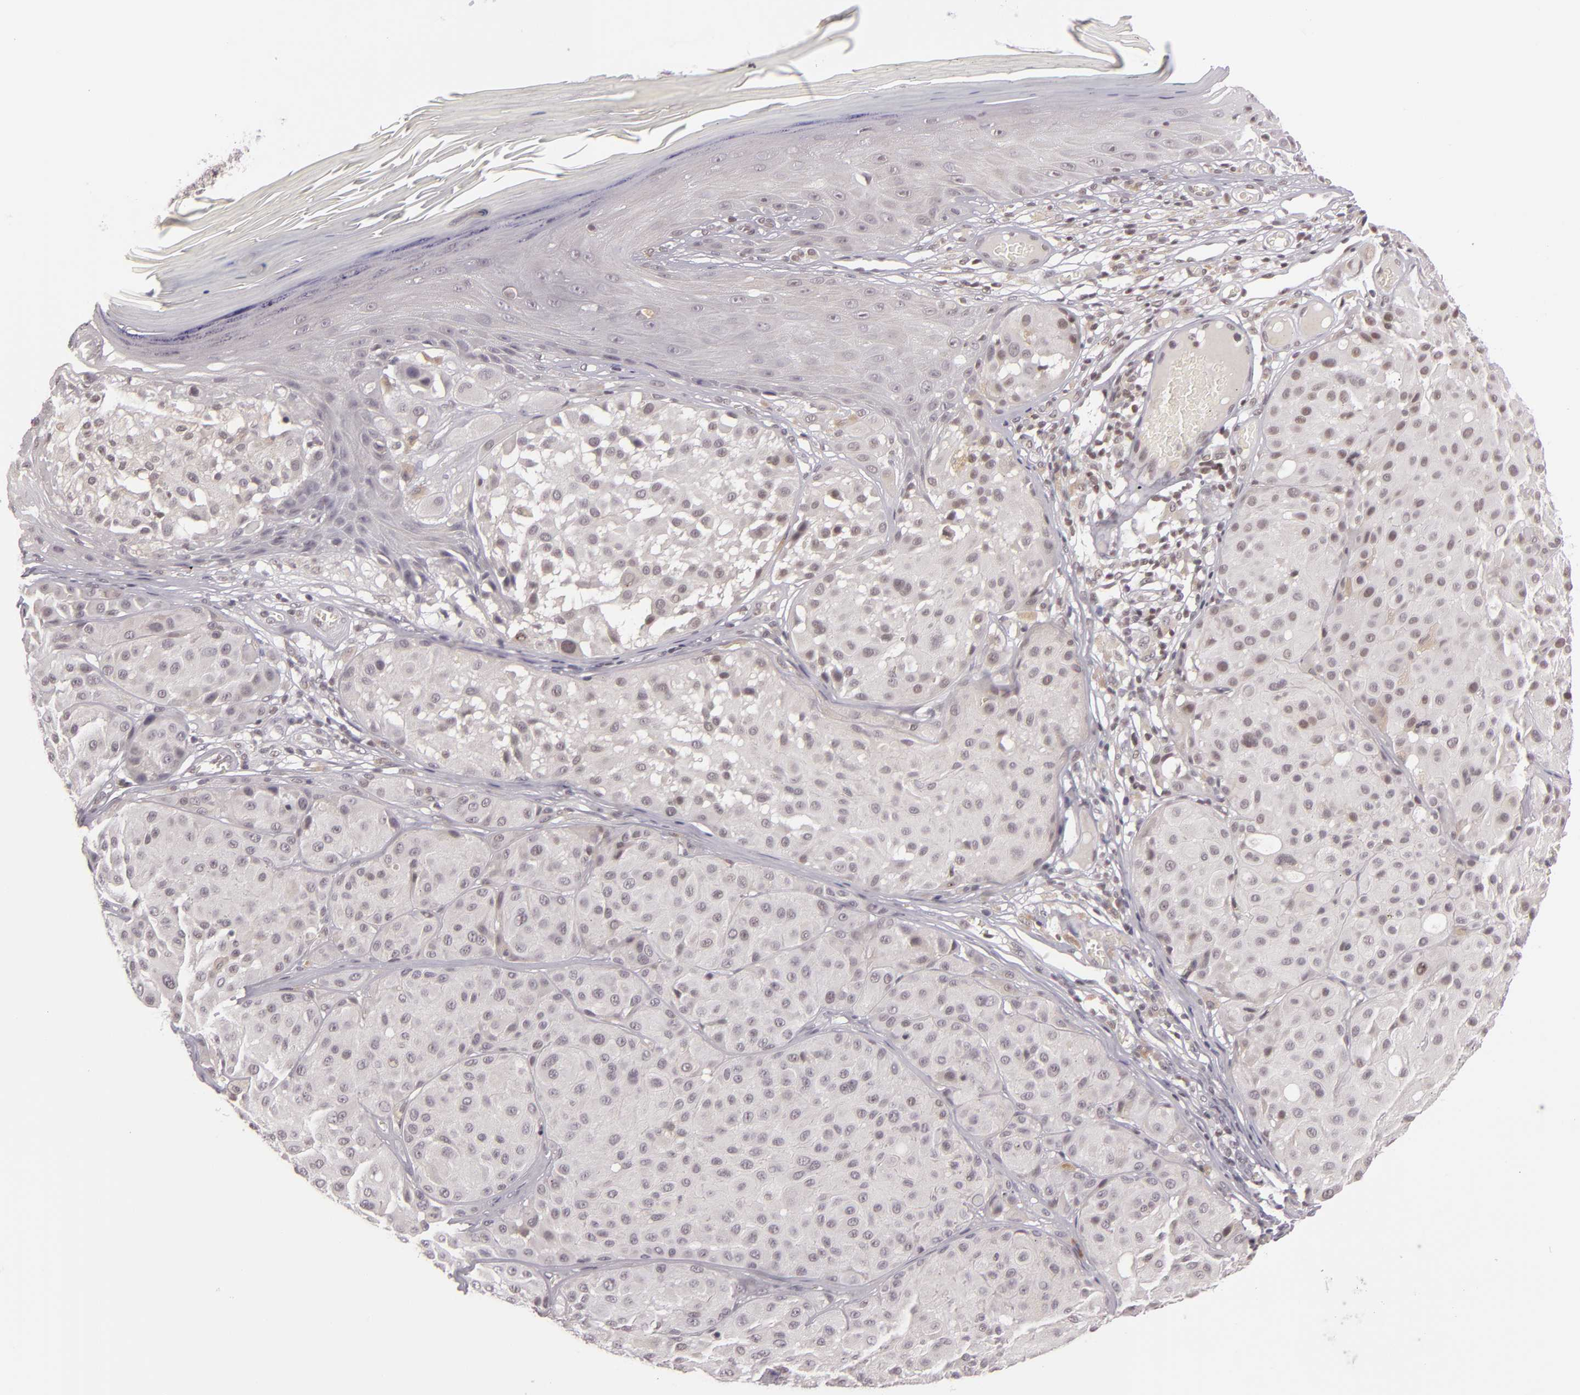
{"staining": {"intensity": "weak", "quantity": "<25%", "location": "nuclear"}, "tissue": "melanoma", "cell_type": "Tumor cells", "image_type": "cancer", "snomed": [{"axis": "morphology", "description": "Malignant melanoma, NOS"}, {"axis": "topography", "description": "Skin"}], "caption": "Immunohistochemistry micrograph of malignant melanoma stained for a protein (brown), which shows no expression in tumor cells. (DAB immunohistochemistry visualized using brightfield microscopy, high magnification).", "gene": "ZFX", "patient": {"sex": "male", "age": 36}}